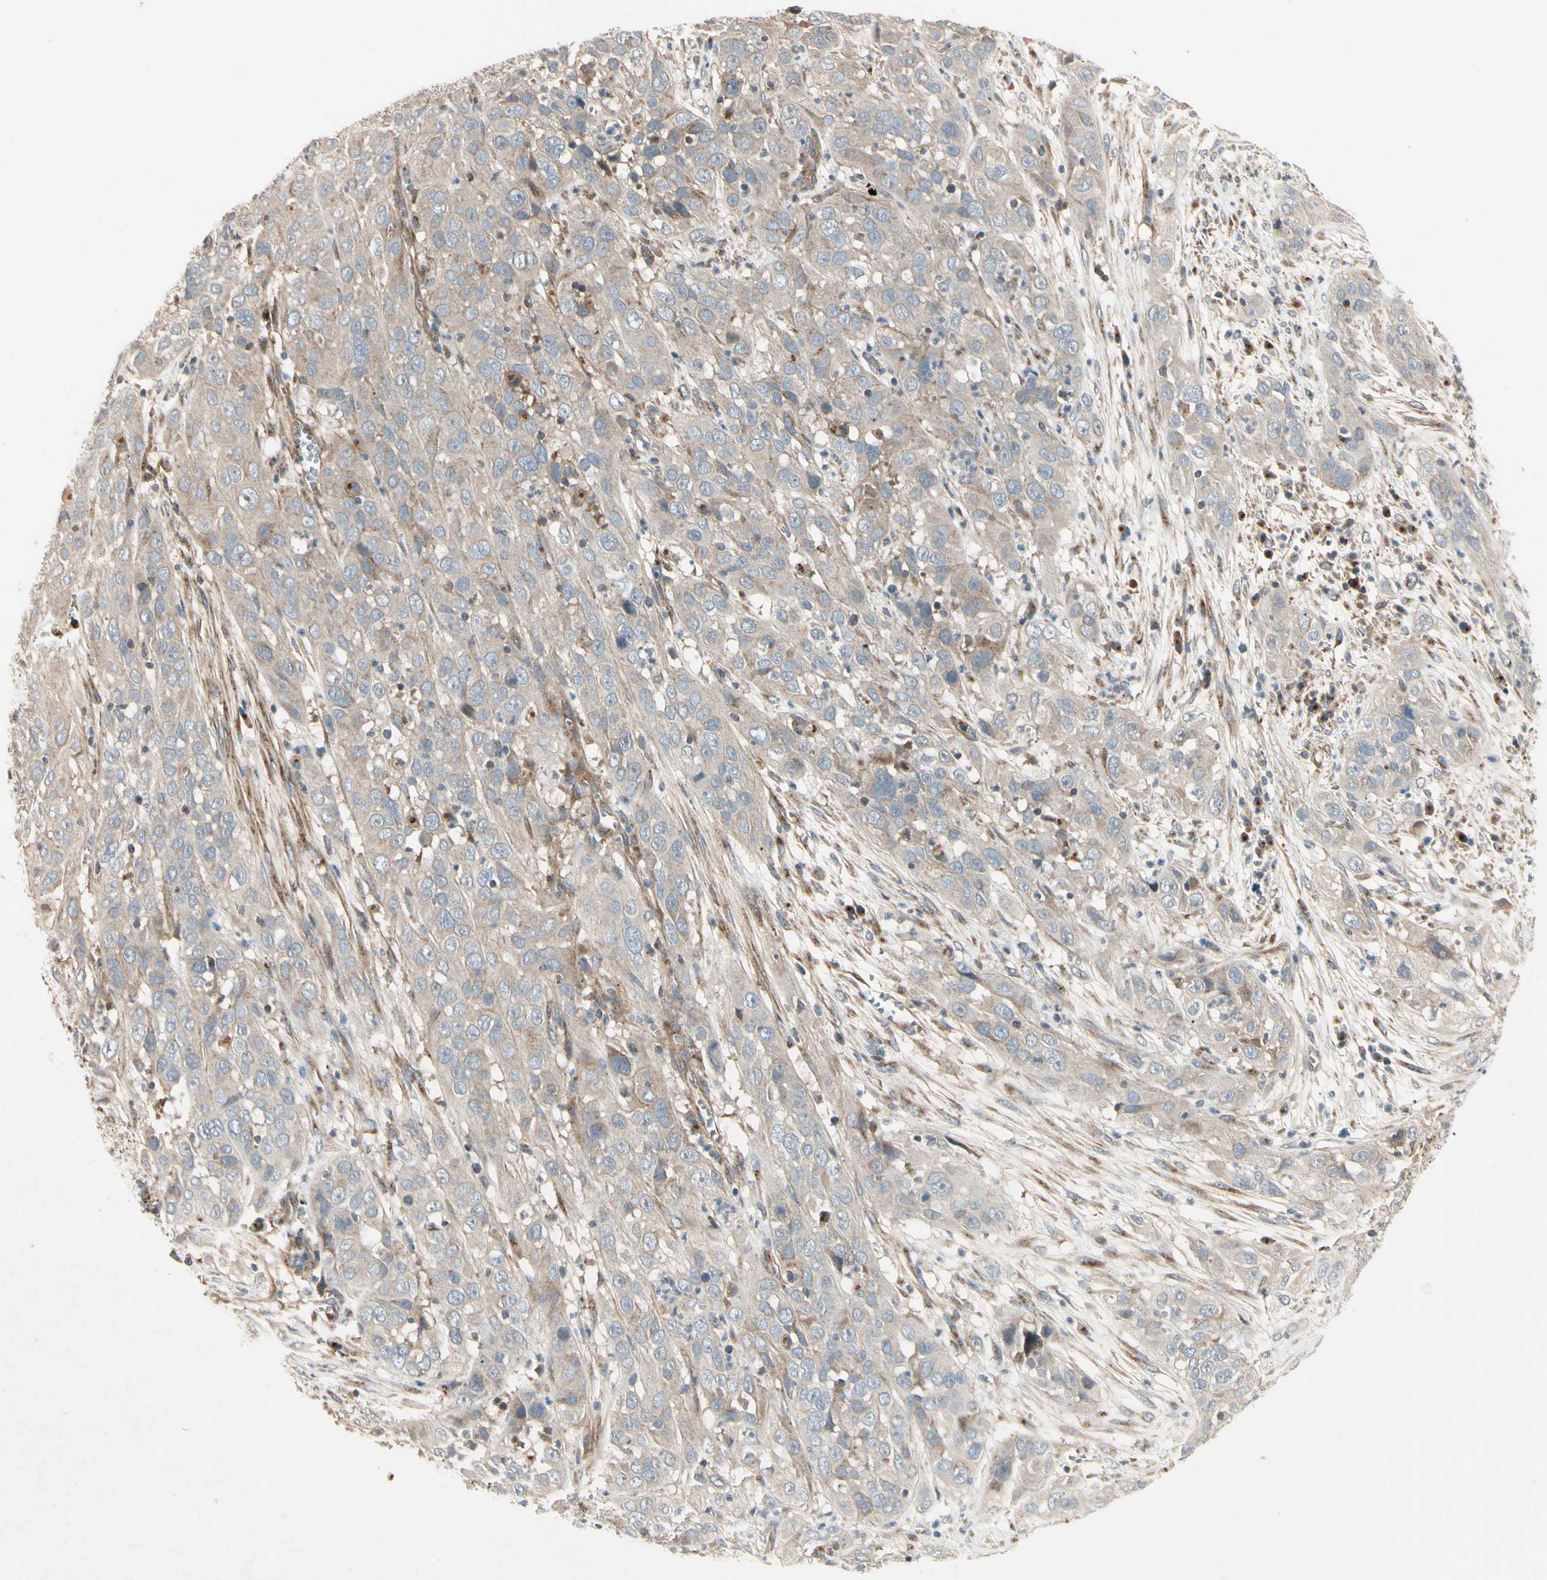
{"staining": {"intensity": "weak", "quantity": ">75%", "location": "cytoplasmic/membranous"}, "tissue": "cervical cancer", "cell_type": "Tumor cells", "image_type": "cancer", "snomed": [{"axis": "morphology", "description": "Squamous cell carcinoma, NOS"}, {"axis": "topography", "description": "Cervix"}], "caption": "An image of human cervical cancer stained for a protein shows weak cytoplasmic/membranous brown staining in tumor cells. Using DAB (brown) and hematoxylin (blue) stains, captured at high magnification using brightfield microscopy.", "gene": "ABCA3", "patient": {"sex": "female", "age": 32}}